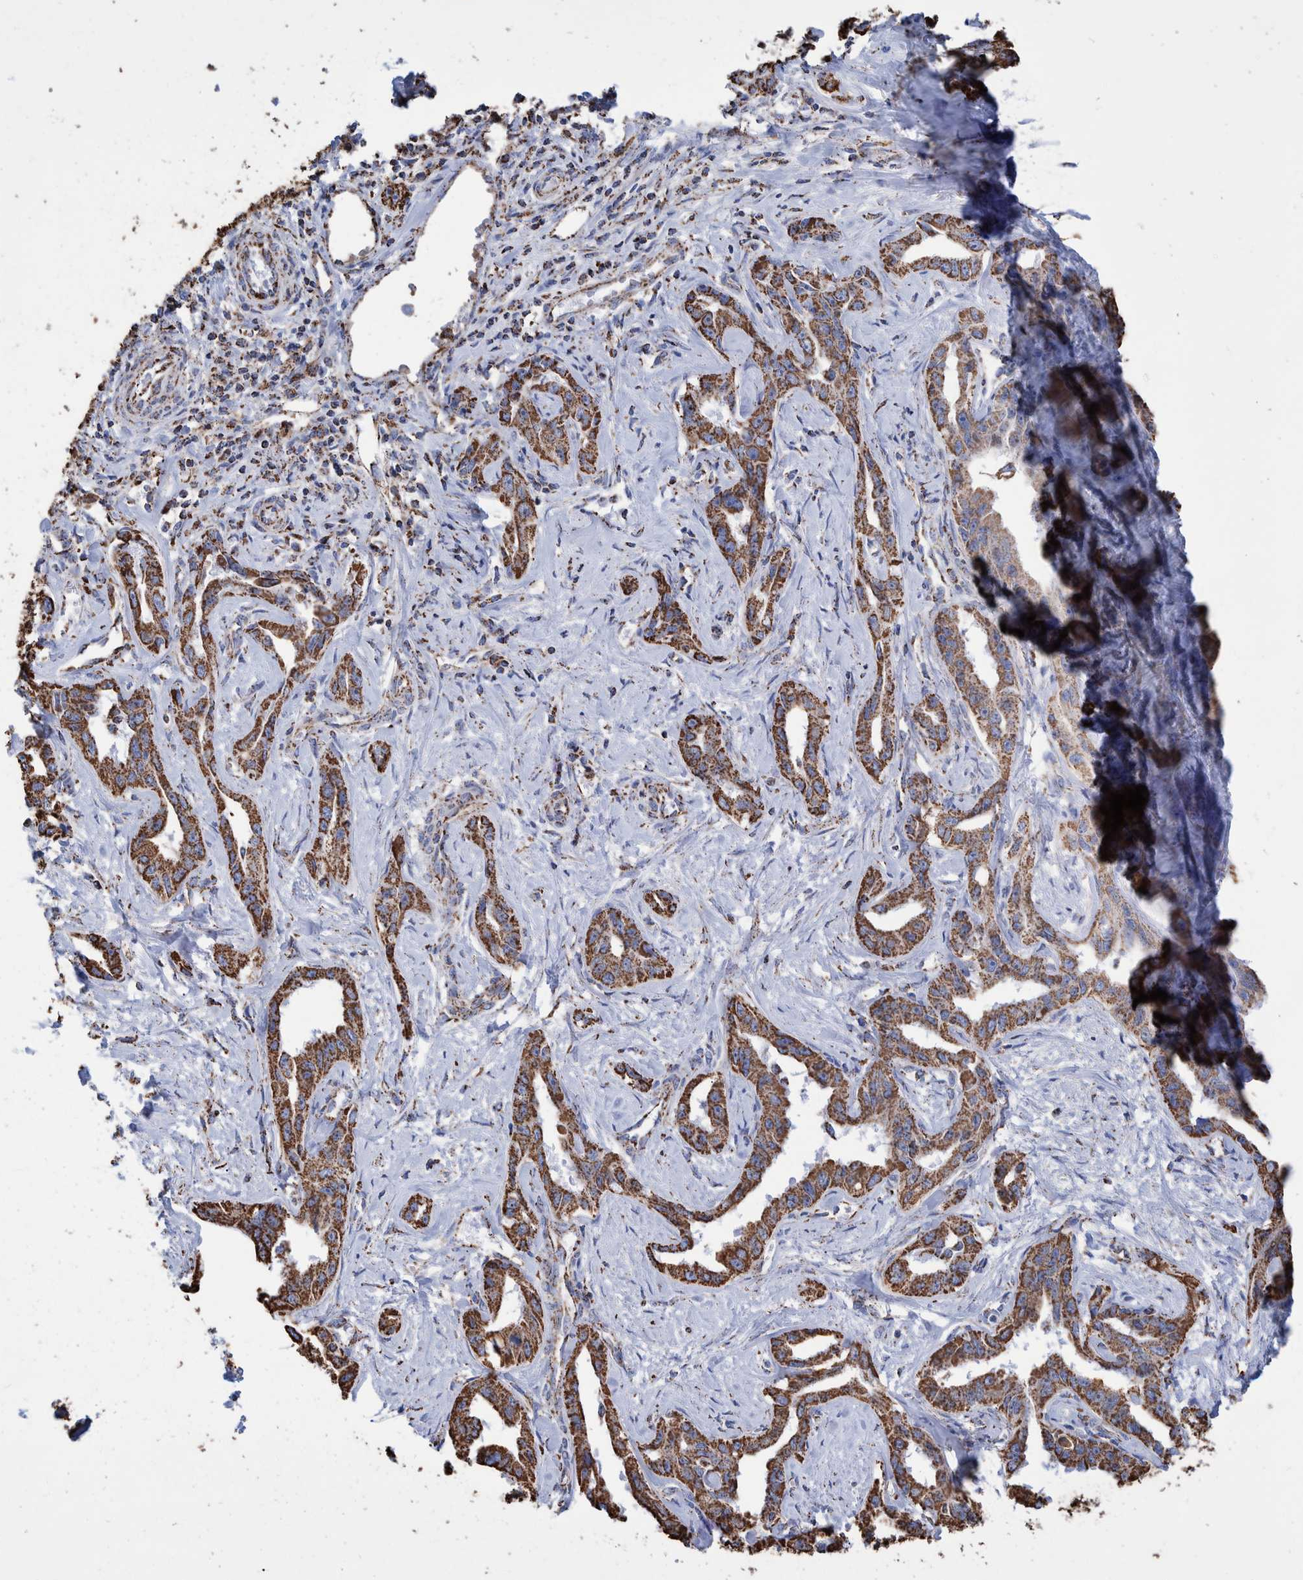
{"staining": {"intensity": "strong", "quantity": ">75%", "location": "cytoplasmic/membranous"}, "tissue": "liver cancer", "cell_type": "Tumor cells", "image_type": "cancer", "snomed": [{"axis": "morphology", "description": "Cholangiocarcinoma"}, {"axis": "topography", "description": "Liver"}], "caption": "Protein staining of liver cancer tissue demonstrates strong cytoplasmic/membranous positivity in approximately >75% of tumor cells. (Brightfield microscopy of DAB IHC at high magnification).", "gene": "VPS26C", "patient": {"sex": "male", "age": 59}}